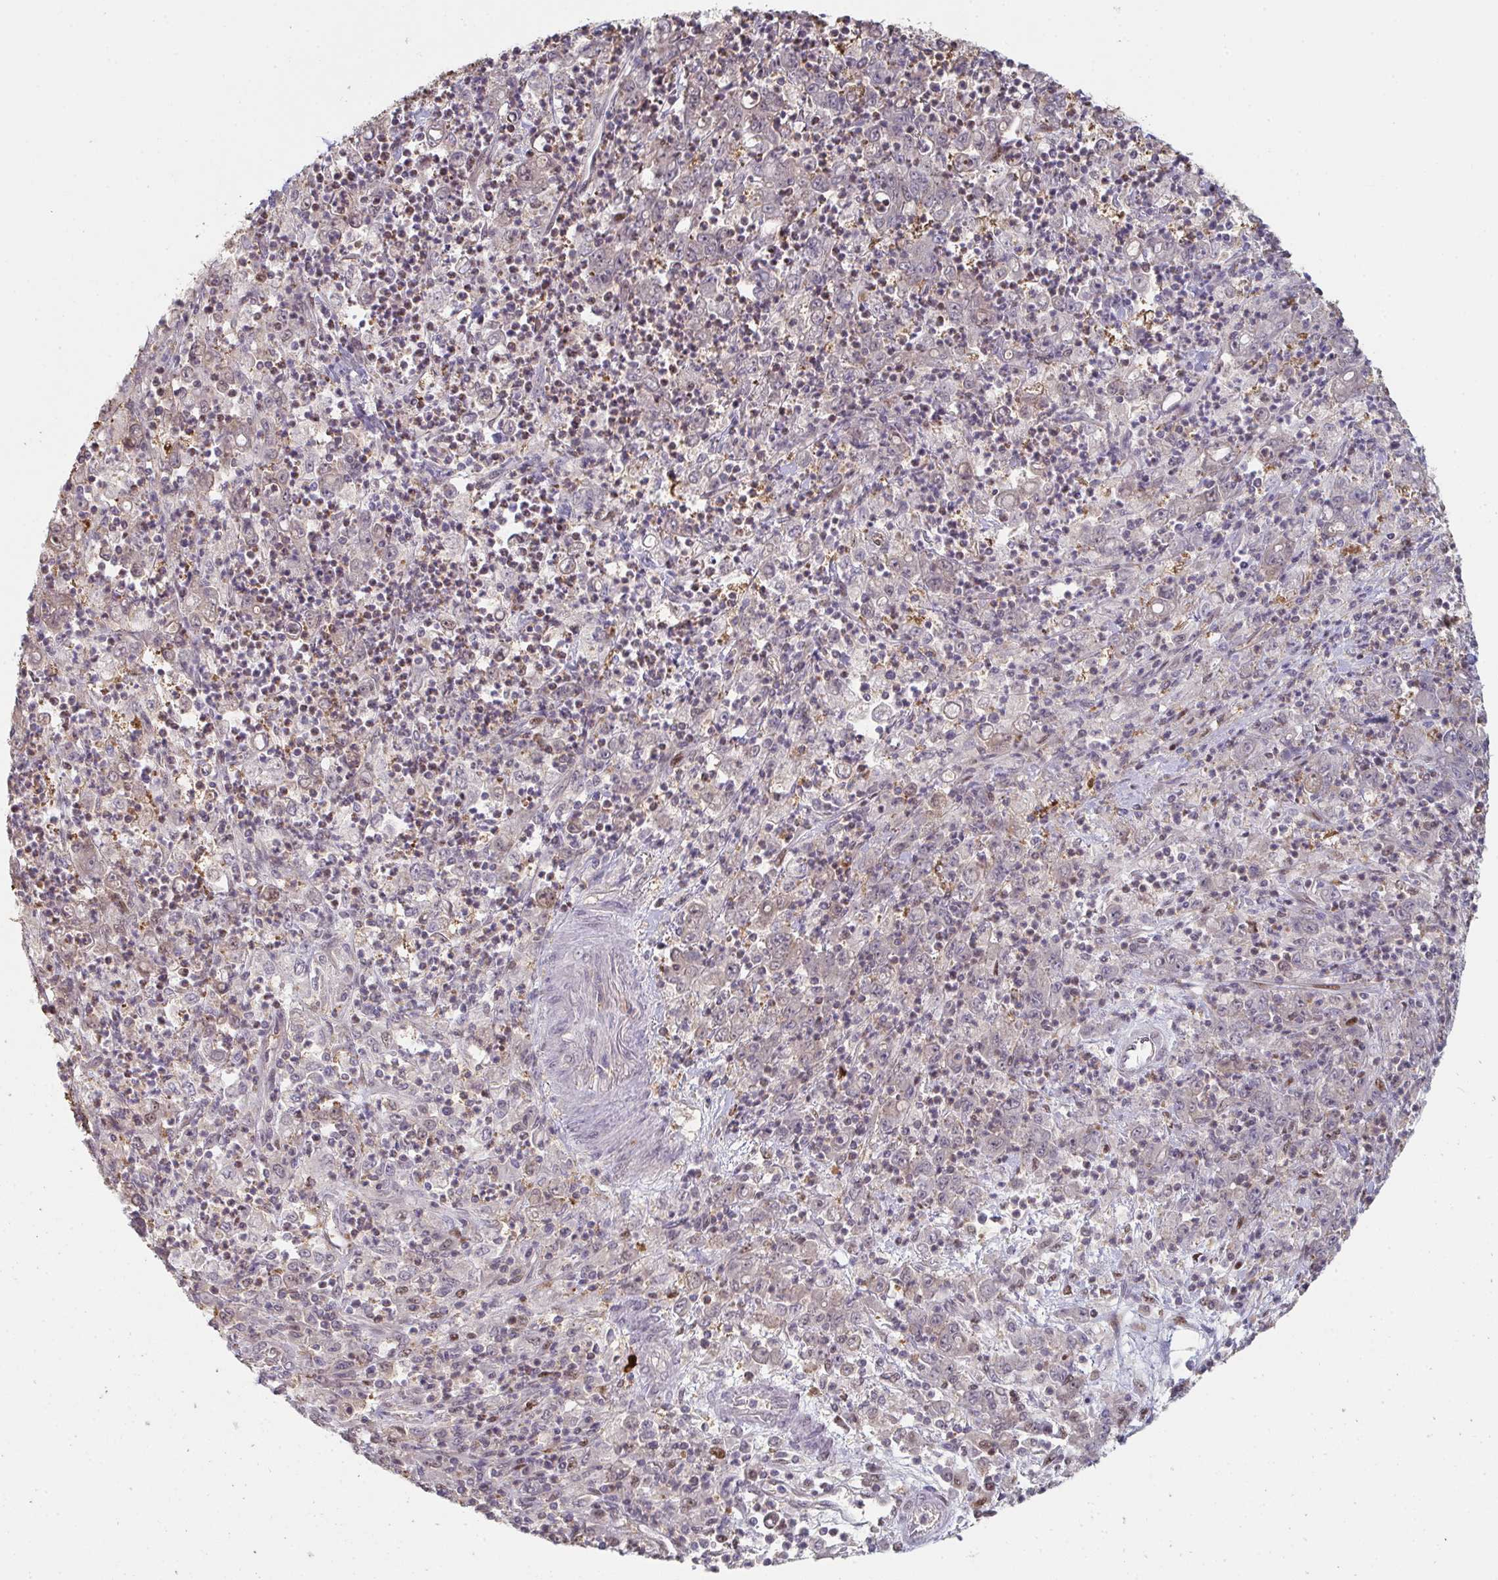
{"staining": {"intensity": "weak", "quantity": "<25%", "location": "cytoplasmic/membranous,nuclear"}, "tissue": "stomach cancer", "cell_type": "Tumor cells", "image_type": "cancer", "snomed": [{"axis": "morphology", "description": "Adenocarcinoma, NOS"}, {"axis": "topography", "description": "Stomach, lower"}], "caption": "The photomicrograph reveals no staining of tumor cells in stomach cancer (adenocarcinoma). (DAB IHC with hematoxylin counter stain).", "gene": "ACD", "patient": {"sex": "female", "age": 71}}